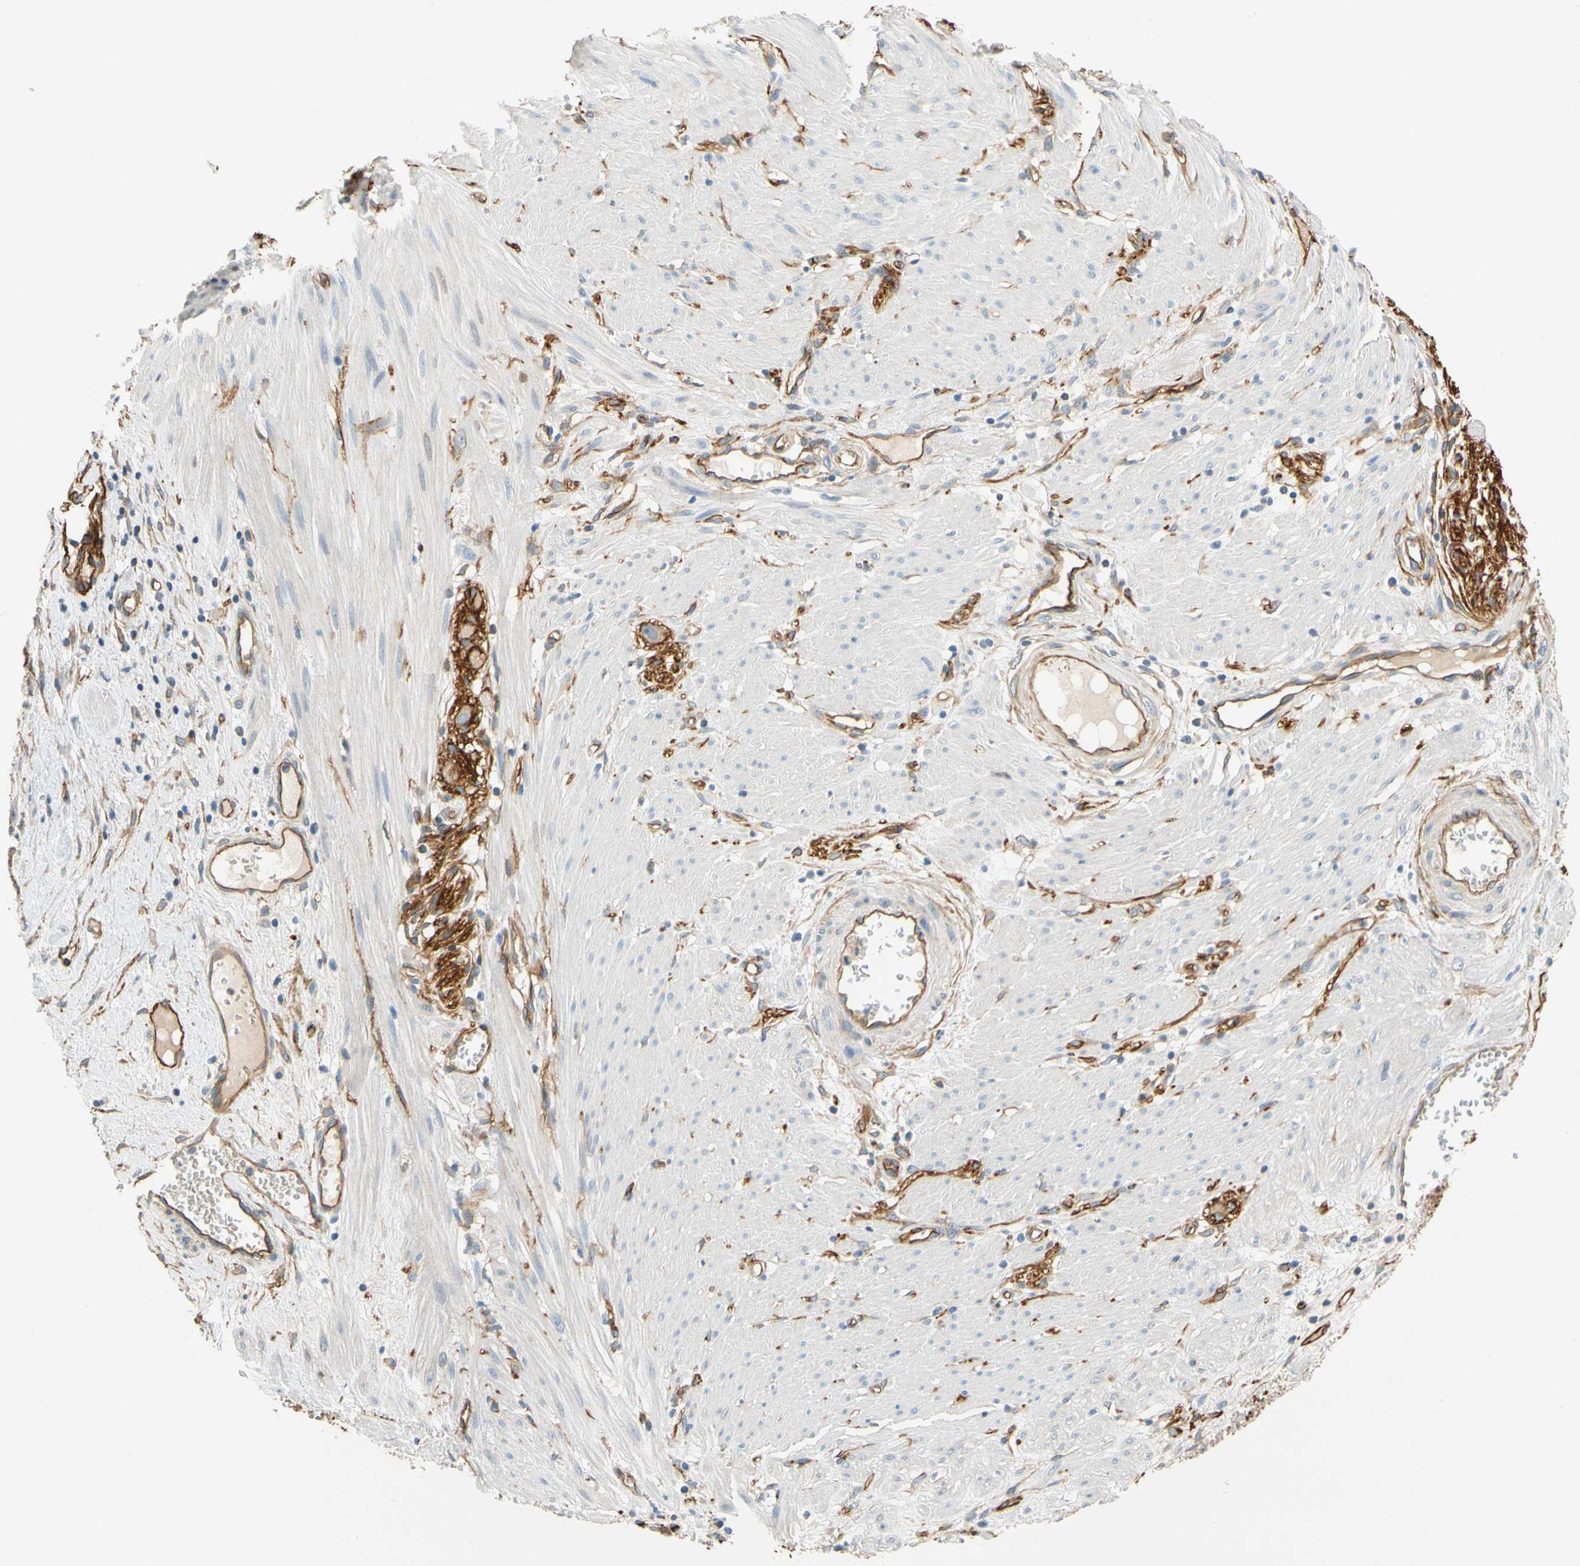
{"staining": {"intensity": "strong", "quantity": ">75%", "location": "cytoplasmic/membranous"}, "tissue": "stomach cancer", "cell_type": "Tumor cells", "image_type": "cancer", "snomed": [{"axis": "morphology", "description": "Adenocarcinoma, NOS"}, {"axis": "topography", "description": "Stomach, lower"}], "caption": "Stomach cancer (adenocarcinoma) stained with a protein marker displays strong staining in tumor cells.", "gene": "SPTAN1", "patient": {"sex": "male", "age": 77}}